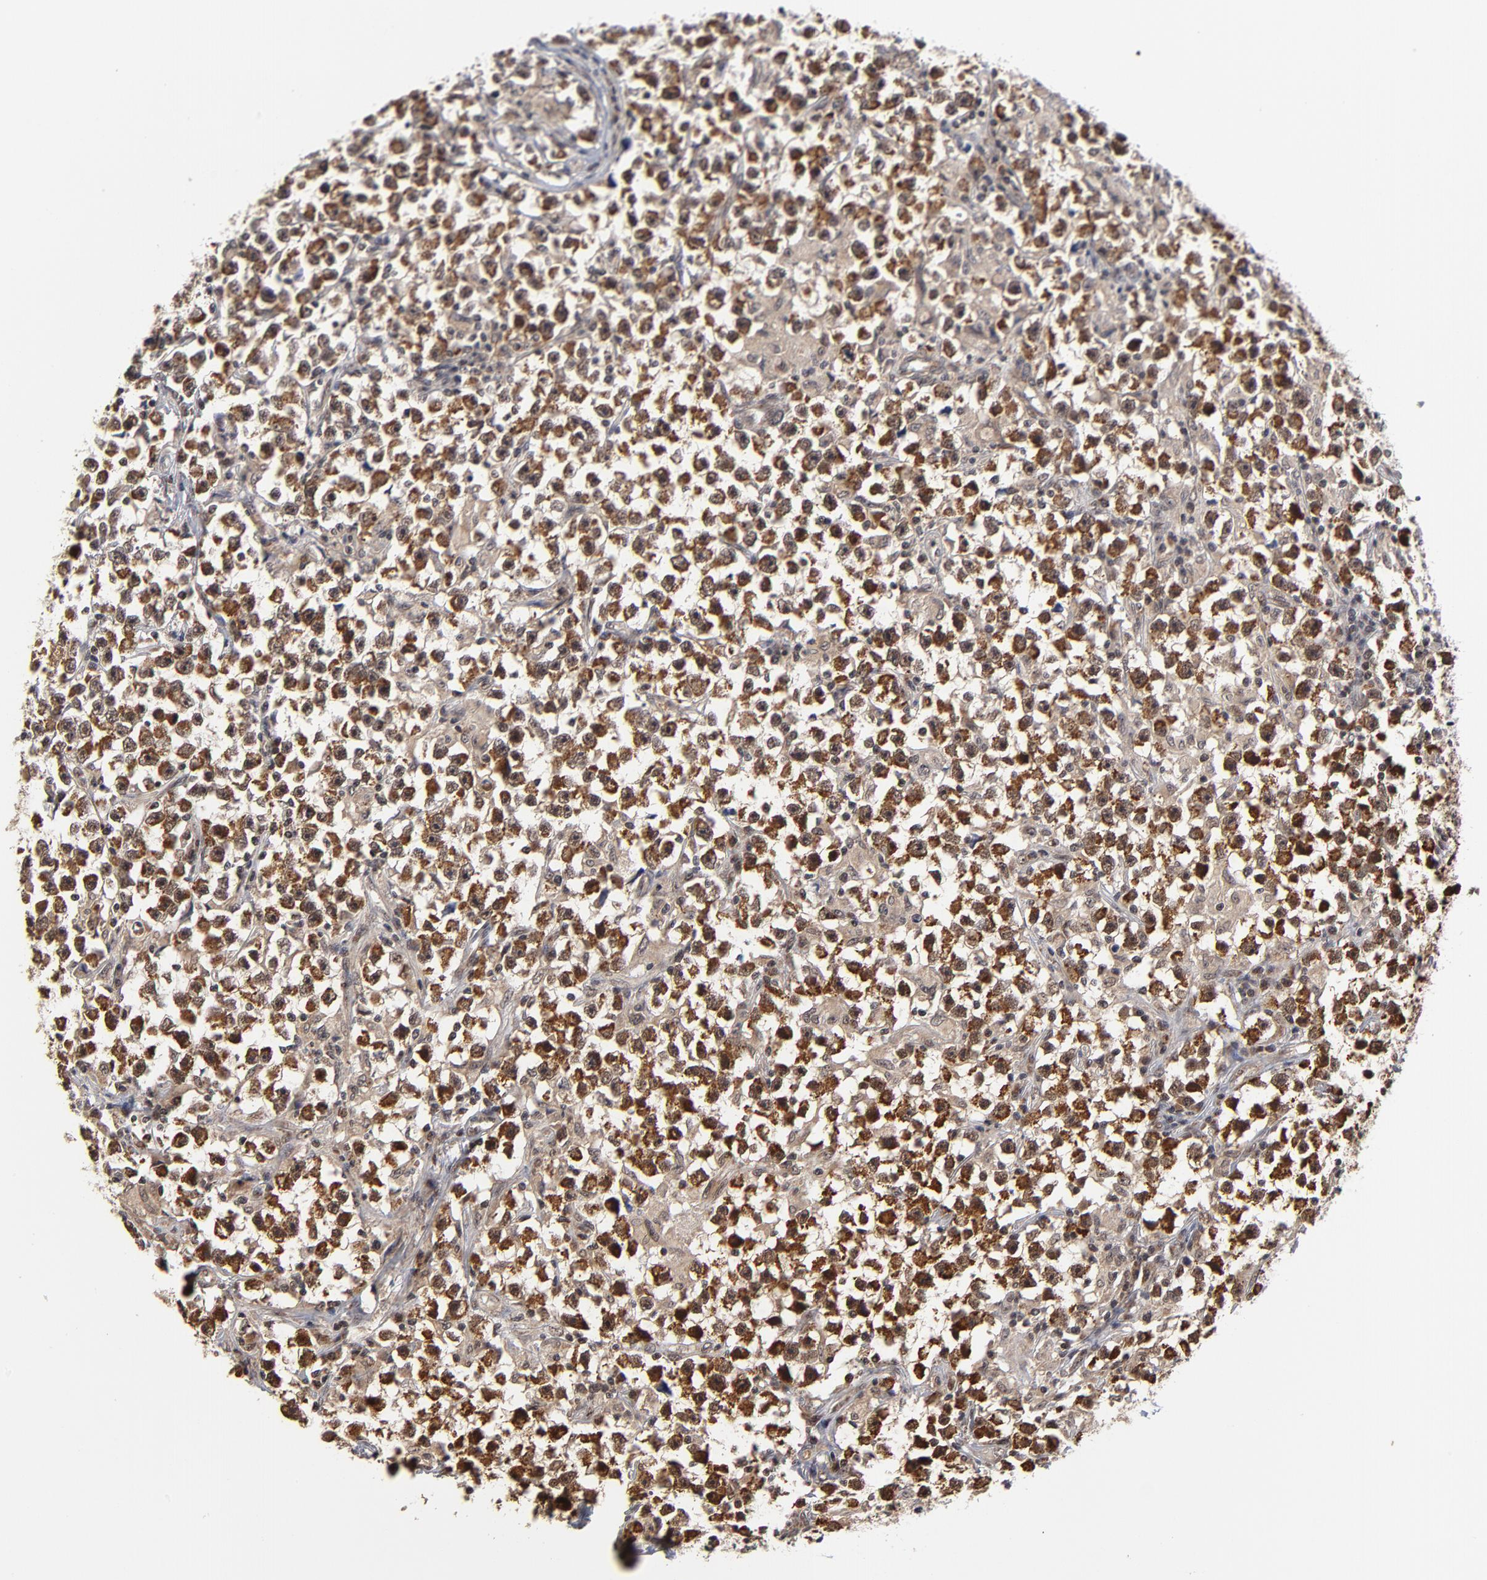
{"staining": {"intensity": "strong", "quantity": "25%-75%", "location": "cytoplasmic/membranous,nuclear"}, "tissue": "testis cancer", "cell_type": "Tumor cells", "image_type": "cancer", "snomed": [{"axis": "morphology", "description": "Seminoma, NOS"}, {"axis": "topography", "description": "Testis"}], "caption": "Protein analysis of testis cancer tissue exhibits strong cytoplasmic/membranous and nuclear staining in about 25%-75% of tumor cells. (DAB IHC with brightfield microscopy, high magnification).", "gene": "ZNF419", "patient": {"sex": "male", "age": 33}}